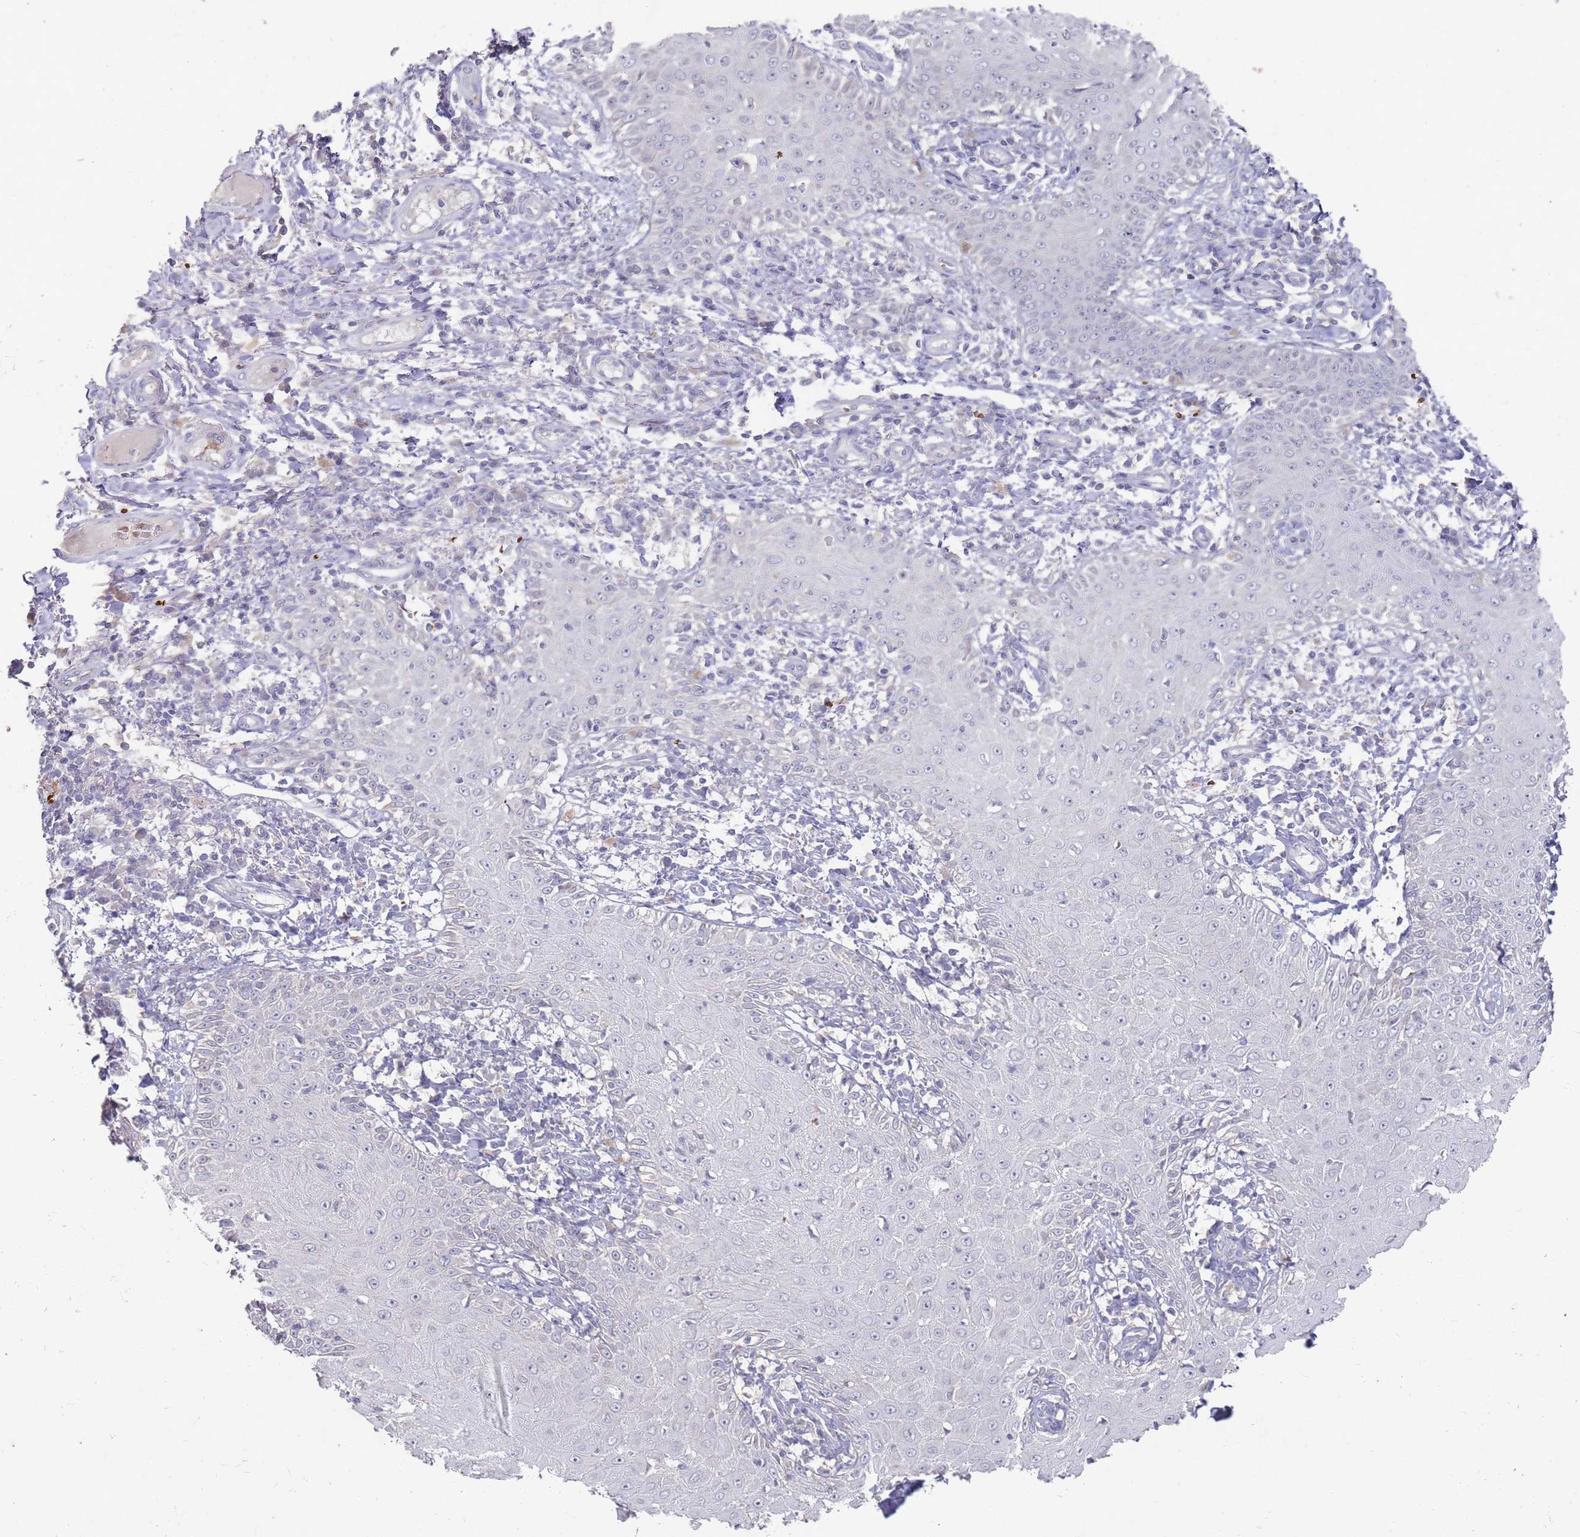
{"staining": {"intensity": "negative", "quantity": "none", "location": "none"}, "tissue": "skin cancer", "cell_type": "Tumor cells", "image_type": "cancer", "snomed": [{"axis": "morphology", "description": "Squamous cell carcinoma, NOS"}, {"axis": "topography", "description": "Skin"}], "caption": "High magnification brightfield microscopy of skin cancer stained with DAB (3,3'-diaminobenzidine) (brown) and counterstained with hematoxylin (blue): tumor cells show no significant positivity.", "gene": "LACC1", "patient": {"sex": "male", "age": 70}}